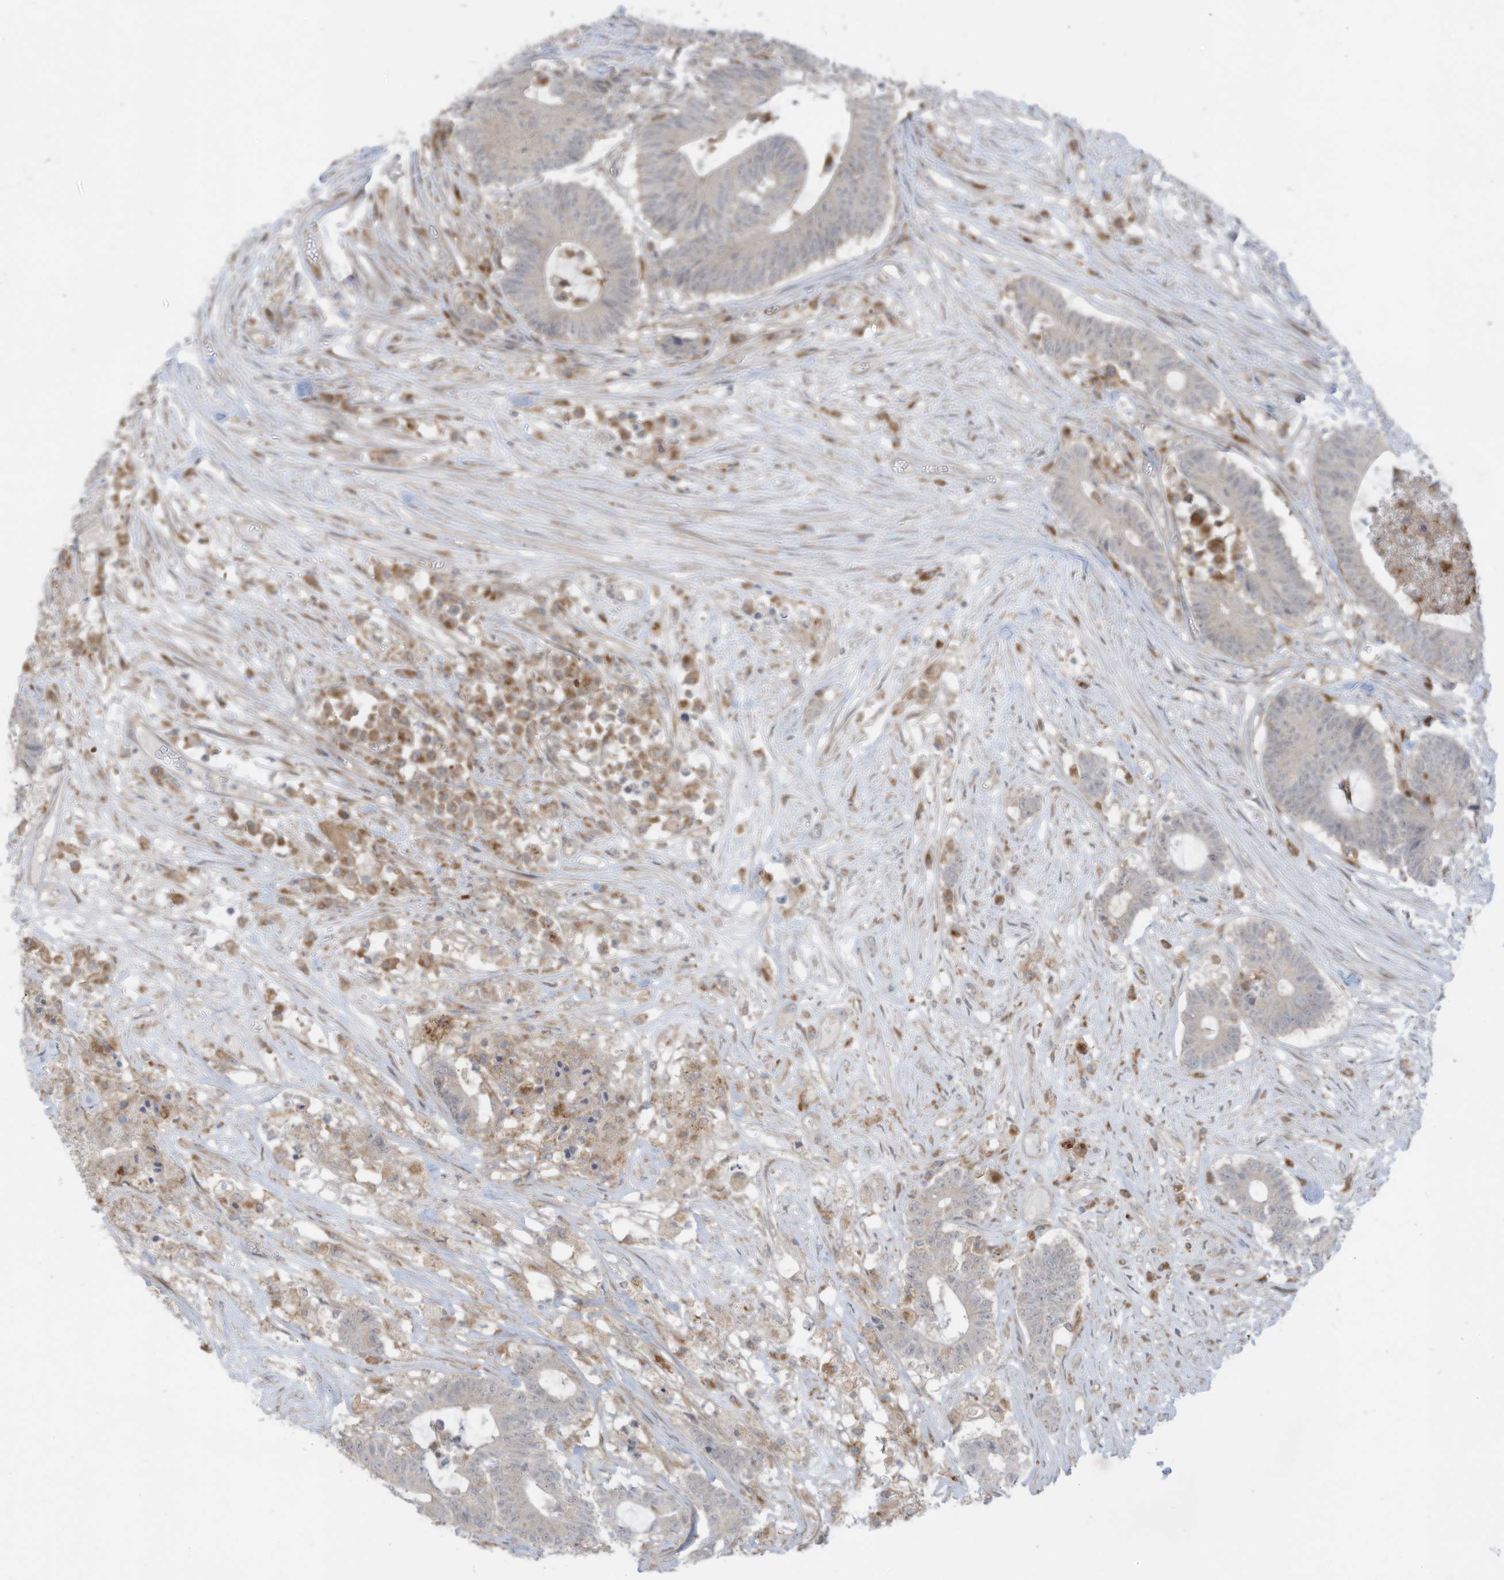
{"staining": {"intensity": "negative", "quantity": "none", "location": "none"}, "tissue": "colorectal cancer", "cell_type": "Tumor cells", "image_type": "cancer", "snomed": [{"axis": "morphology", "description": "Adenocarcinoma, NOS"}, {"axis": "topography", "description": "Colon"}], "caption": "Histopathology image shows no protein expression in tumor cells of colorectal adenocarcinoma tissue.", "gene": "DZIP3", "patient": {"sex": "female", "age": 84}}